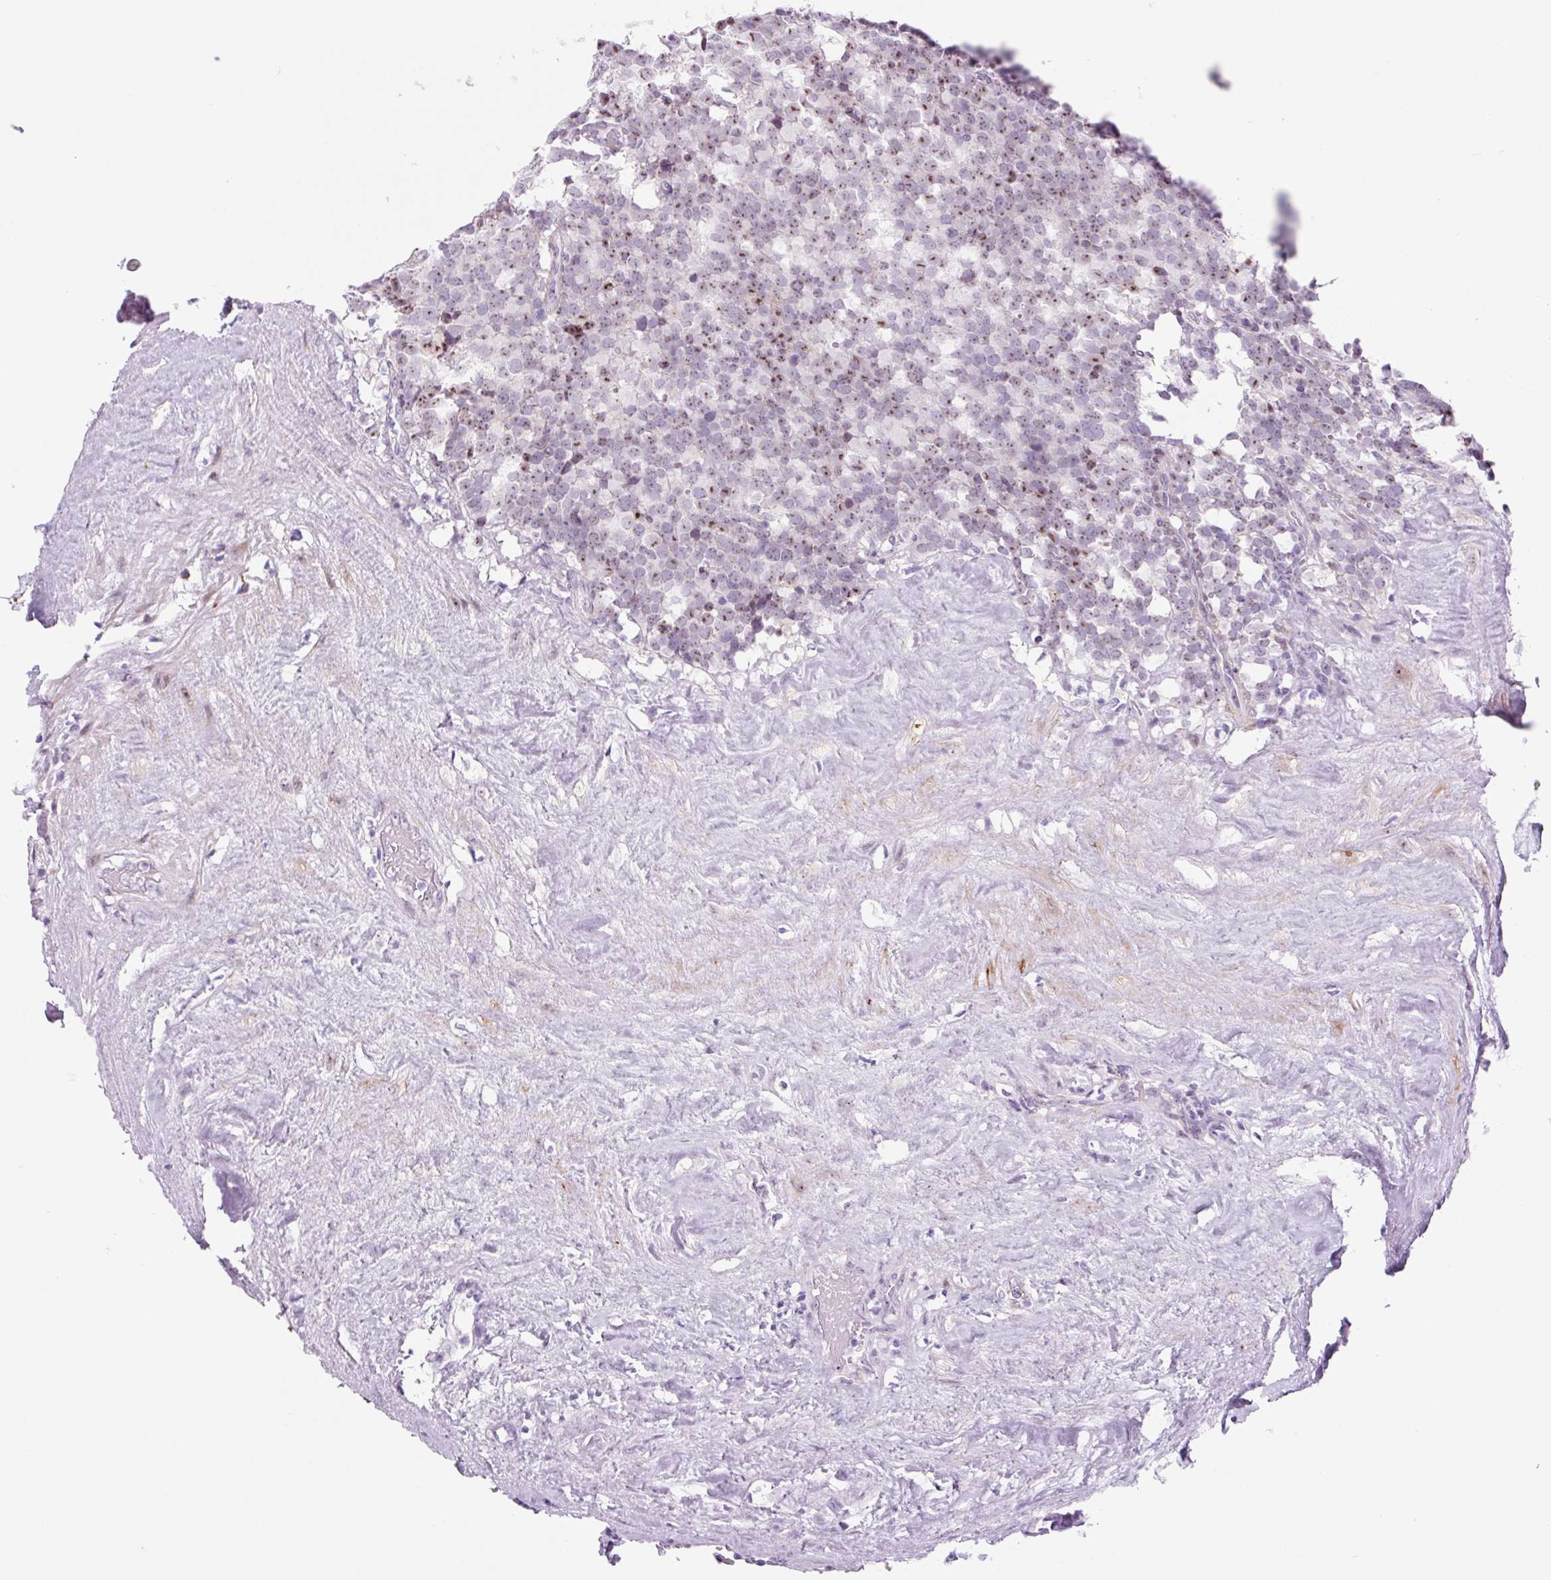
{"staining": {"intensity": "moderate", "quantity": "25%-75%", "location": "nuclear"}, "tissue": "testis cancer", "cell_type": "Tumor cells", "image_type": "cancer", "snomed": [{"axis": "morphology", "description": "Seminoma, NOS"}, {"axis": "topography", "description": "Testis"}], "caption": "This image exhibits immunohistochemistry (IHC) staining of testis seminoma, with medium moderate nuclear positivity in about 25%-75% of tumor cells.", "gene": "RRS1", "patient": {"sex": "male", "age": 71}}